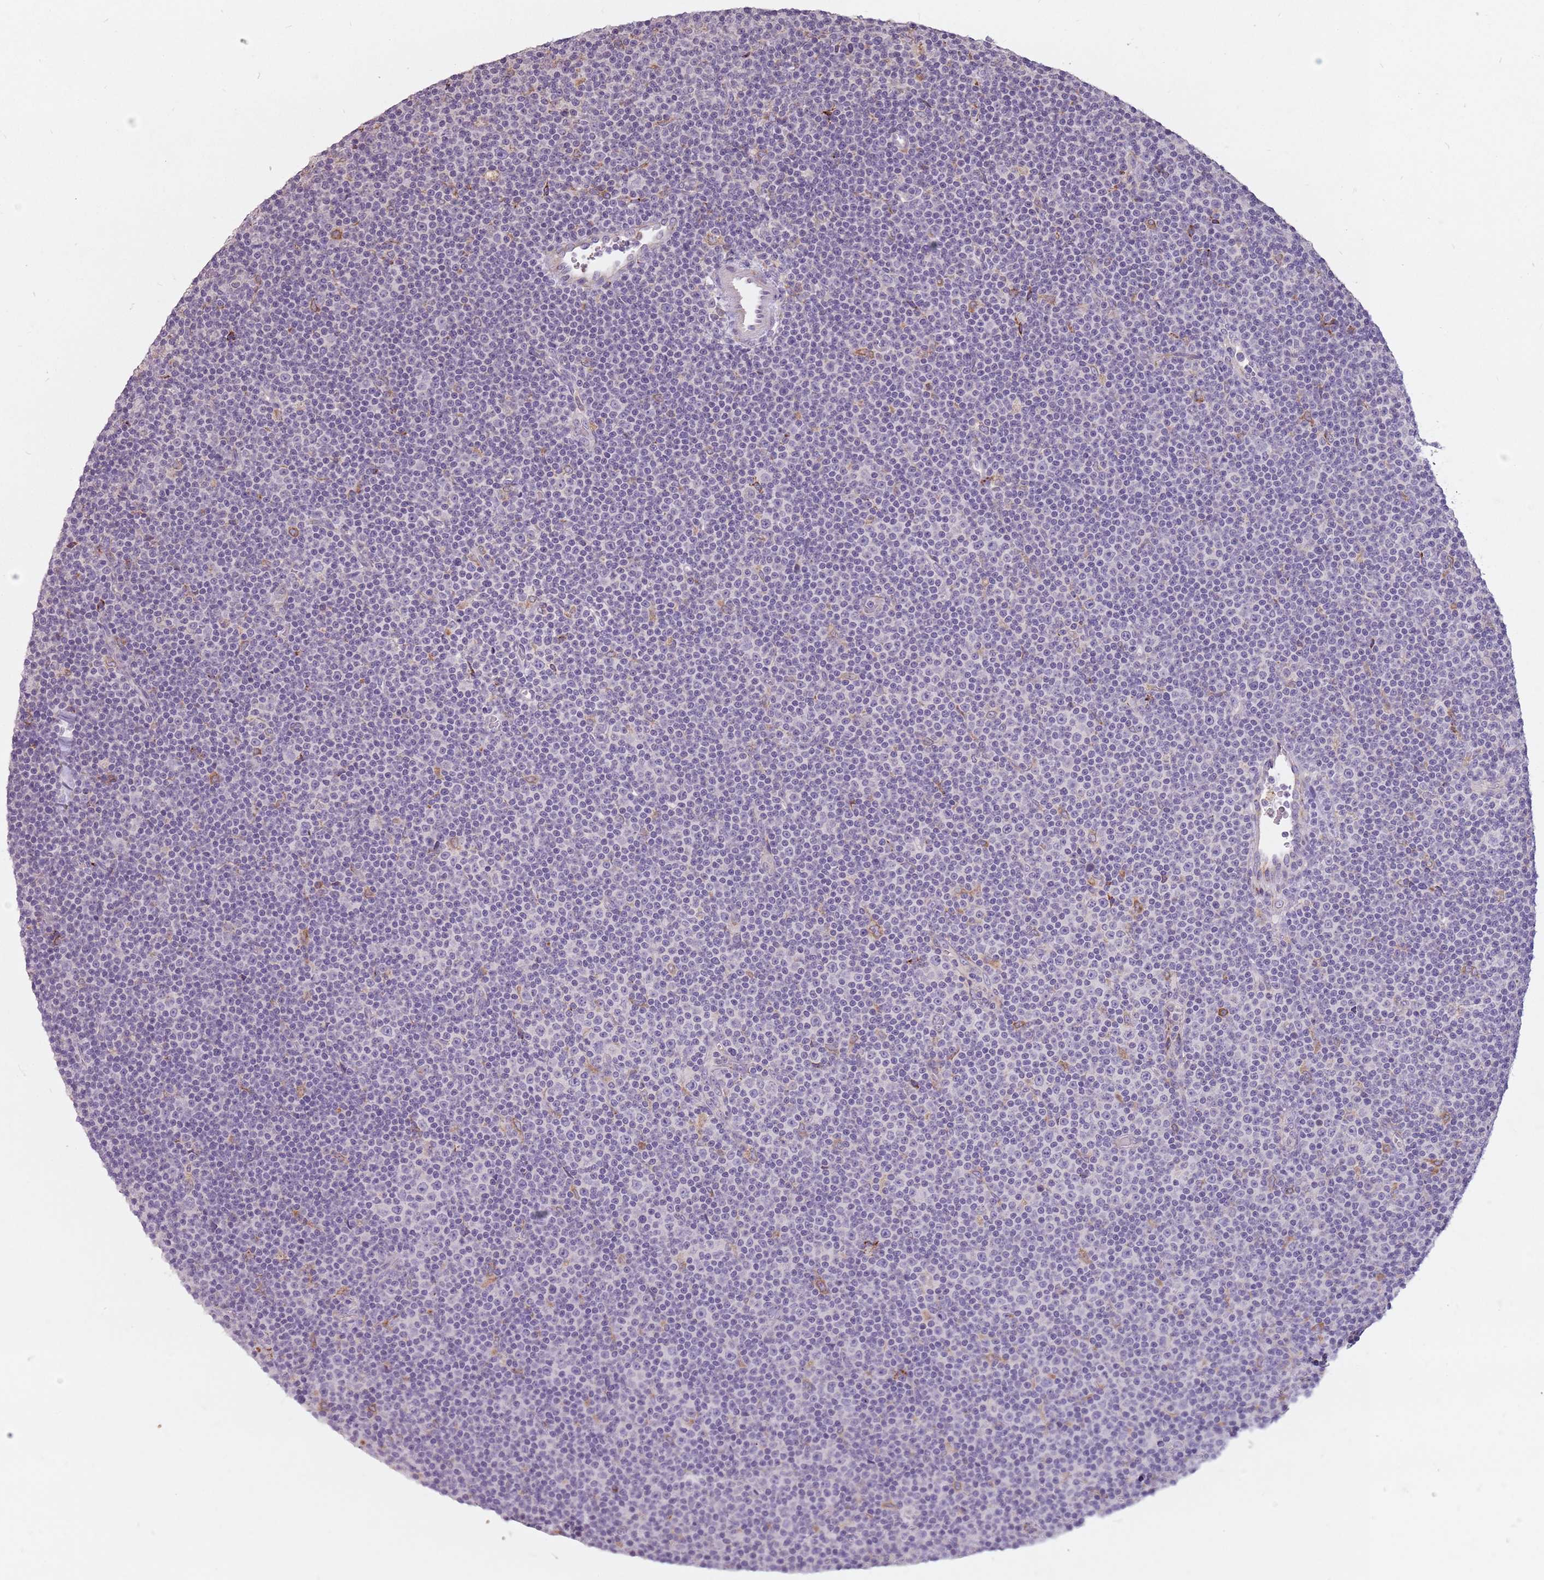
{"staining": {"intensity": "negative", "quantity": "none", "location": "none"}, "tissue": "lymphoma", "cell_type": "Tumor cells", "image_type": "cancer", "snomed": [{"axis": "morphology", "description": "Malignant lymphoma, non-Hodgkin's type, Low grade"}, {"axis": "topography", "description": "Lymph node"}], "caption": "An image of lymphoma stained for a protein shows no brown staining in tumor cells.", "gene": "RPS9", "patient": {"sex": "female", "age": 67}}